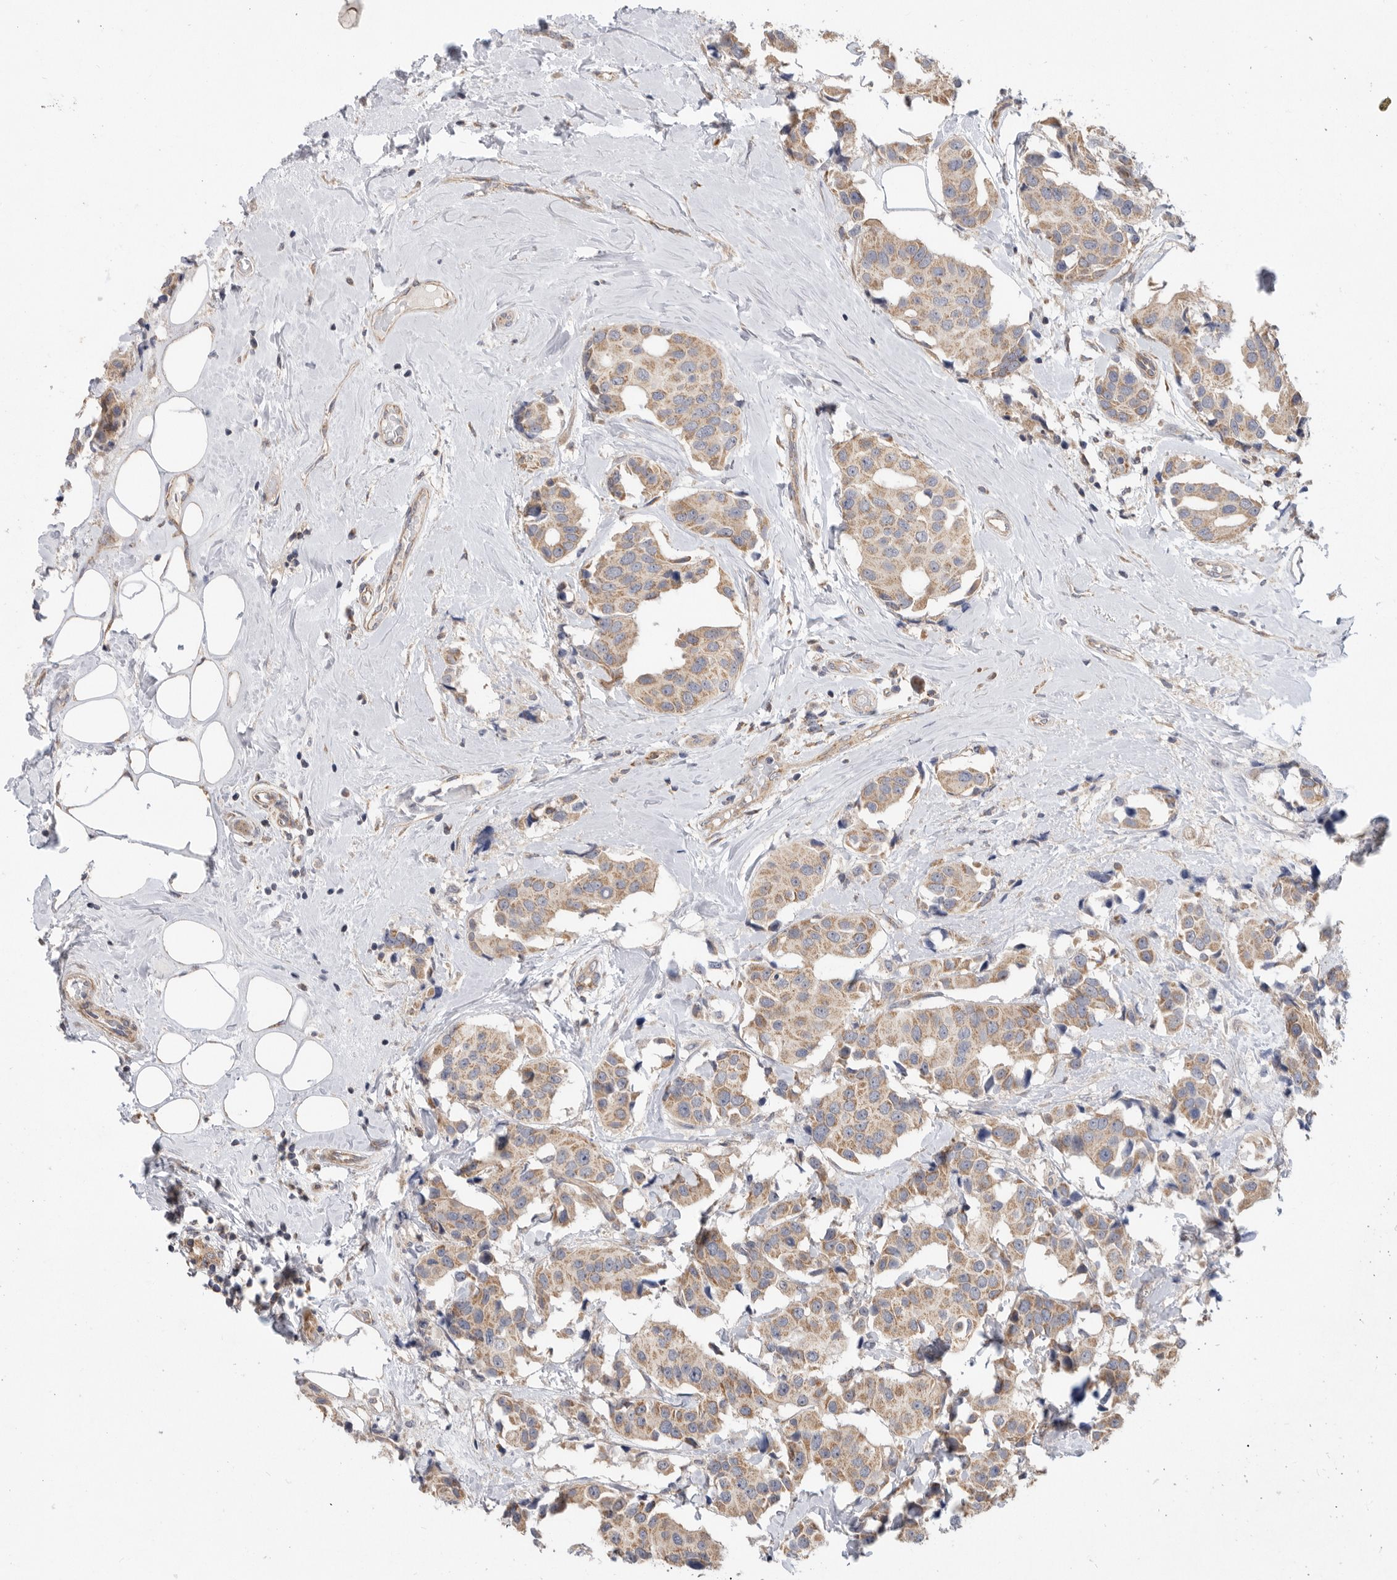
{"staining": {"intensity": "moderate", "quantity": ">75%", "location": "cytoplasmic/membranous"}, "tissue": "breast cancer", "cell_type": "Tumor cells", "image_type": "cancer", "snomed": [{"axis": "morphology", "description": "Normal tissue, NOS"}, {"axis": "morphology", "description": "Duct carcinoma"}, {"axis": "topography", "description": "Breast"}], "caption": "About >75% of tumor cells in breast cancer exhibit moderate cytoplasmic/membranous protein positivity as visualized by brown immunohistochemical staining.", "gene": "MTFR1L", "patient": {"sex": "female", "age": 39}}